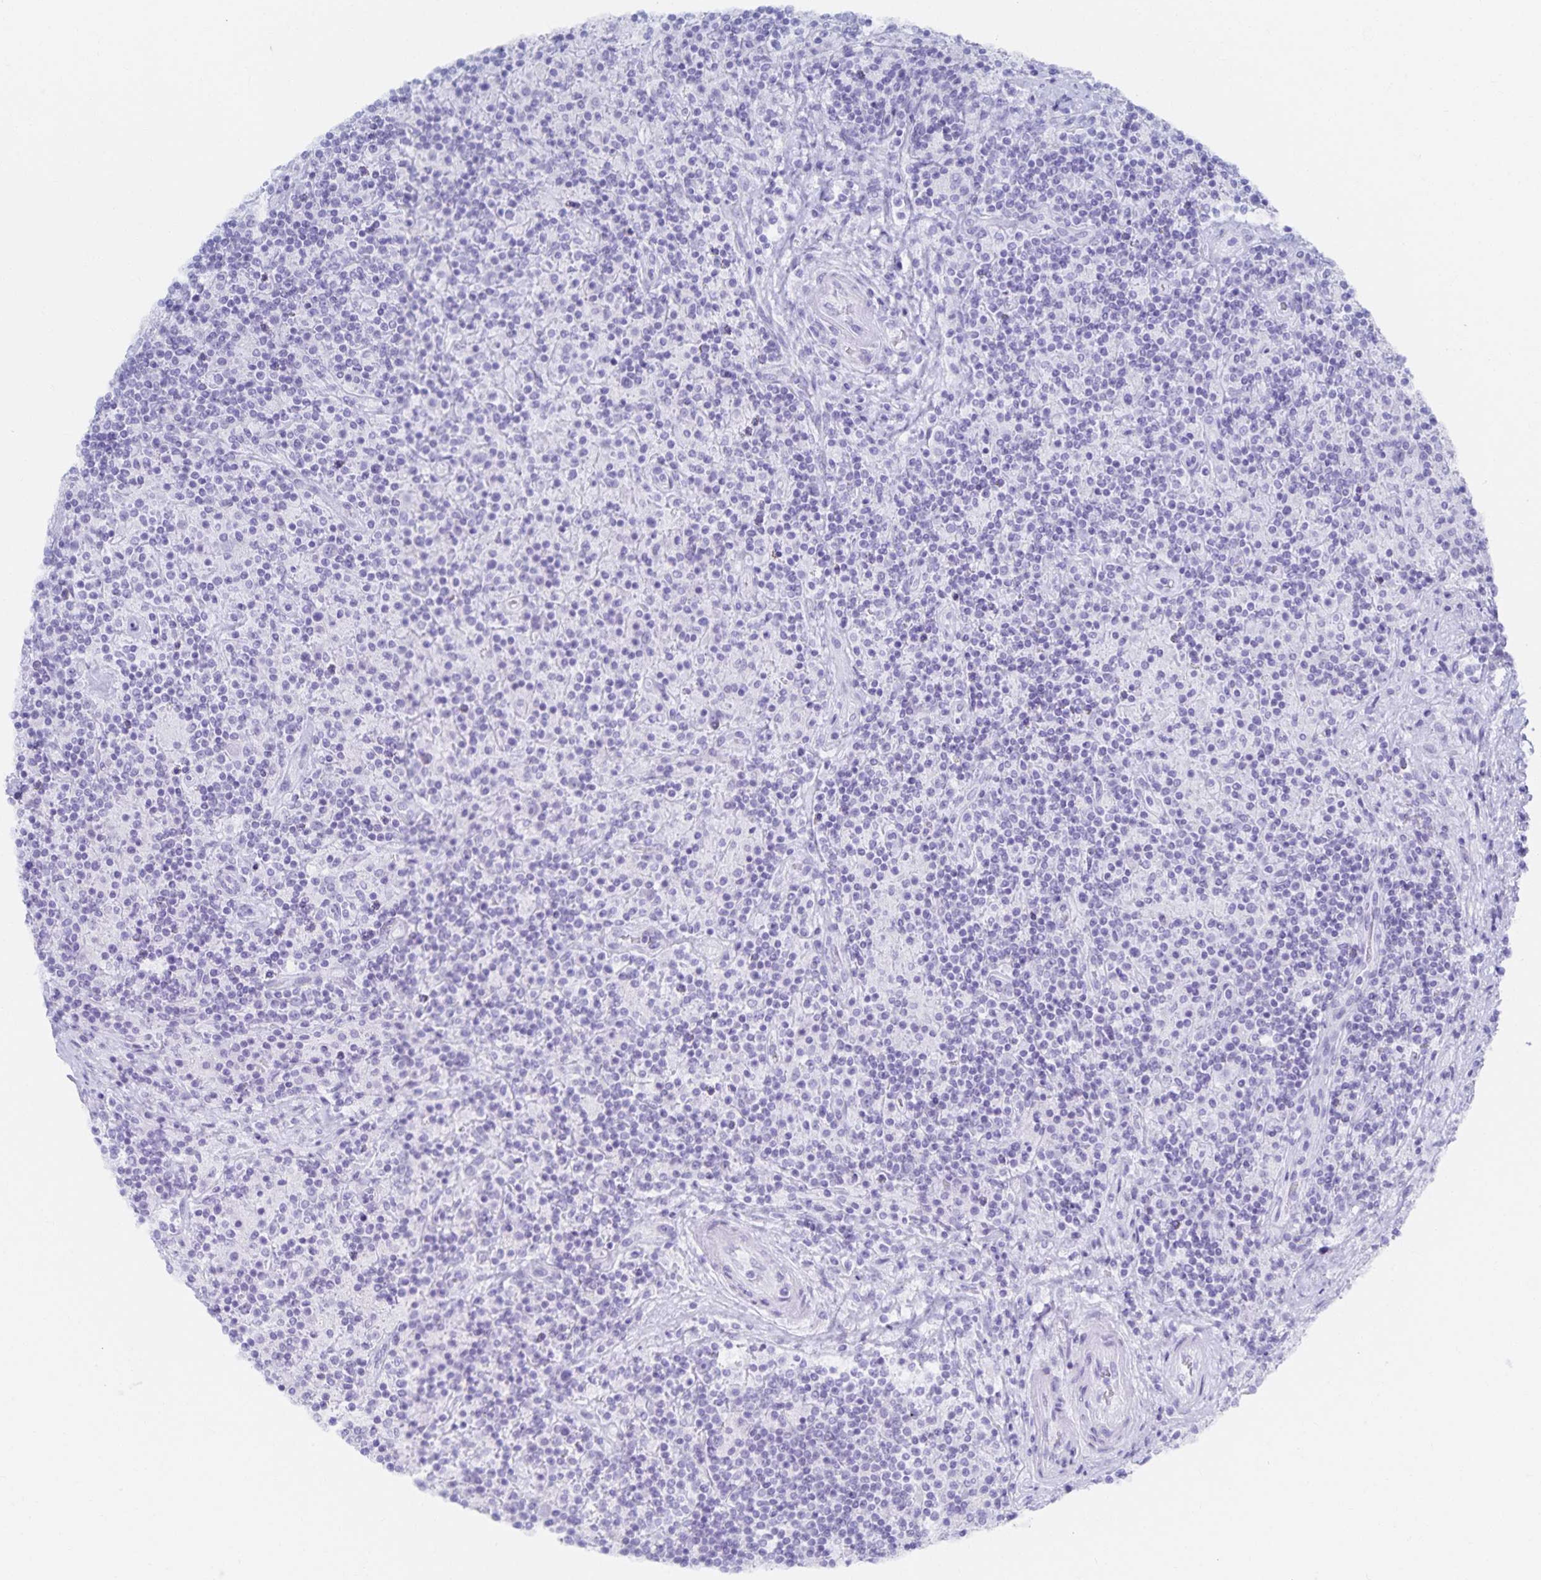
{"staining": {"intensity": "negative", "quantity": "none", "location": "none"}, "tissue": "lymphoma", "cell_type": "Tumor cells", "image_type": "cancer", "snomed": [{"axis": "morphology", "description": "Hodgkin's disease, NOS"}, {"axis": "topography", "description": "Lymph node"}], "caption": "Immunohistochemistry (IHC) photomicrograph of human Hodgkin's disease stained for a protein (brown), which reveals no expression in tumor cells.", "gene": "SNTN", "patient": {"sex": "male", "age": 70}}